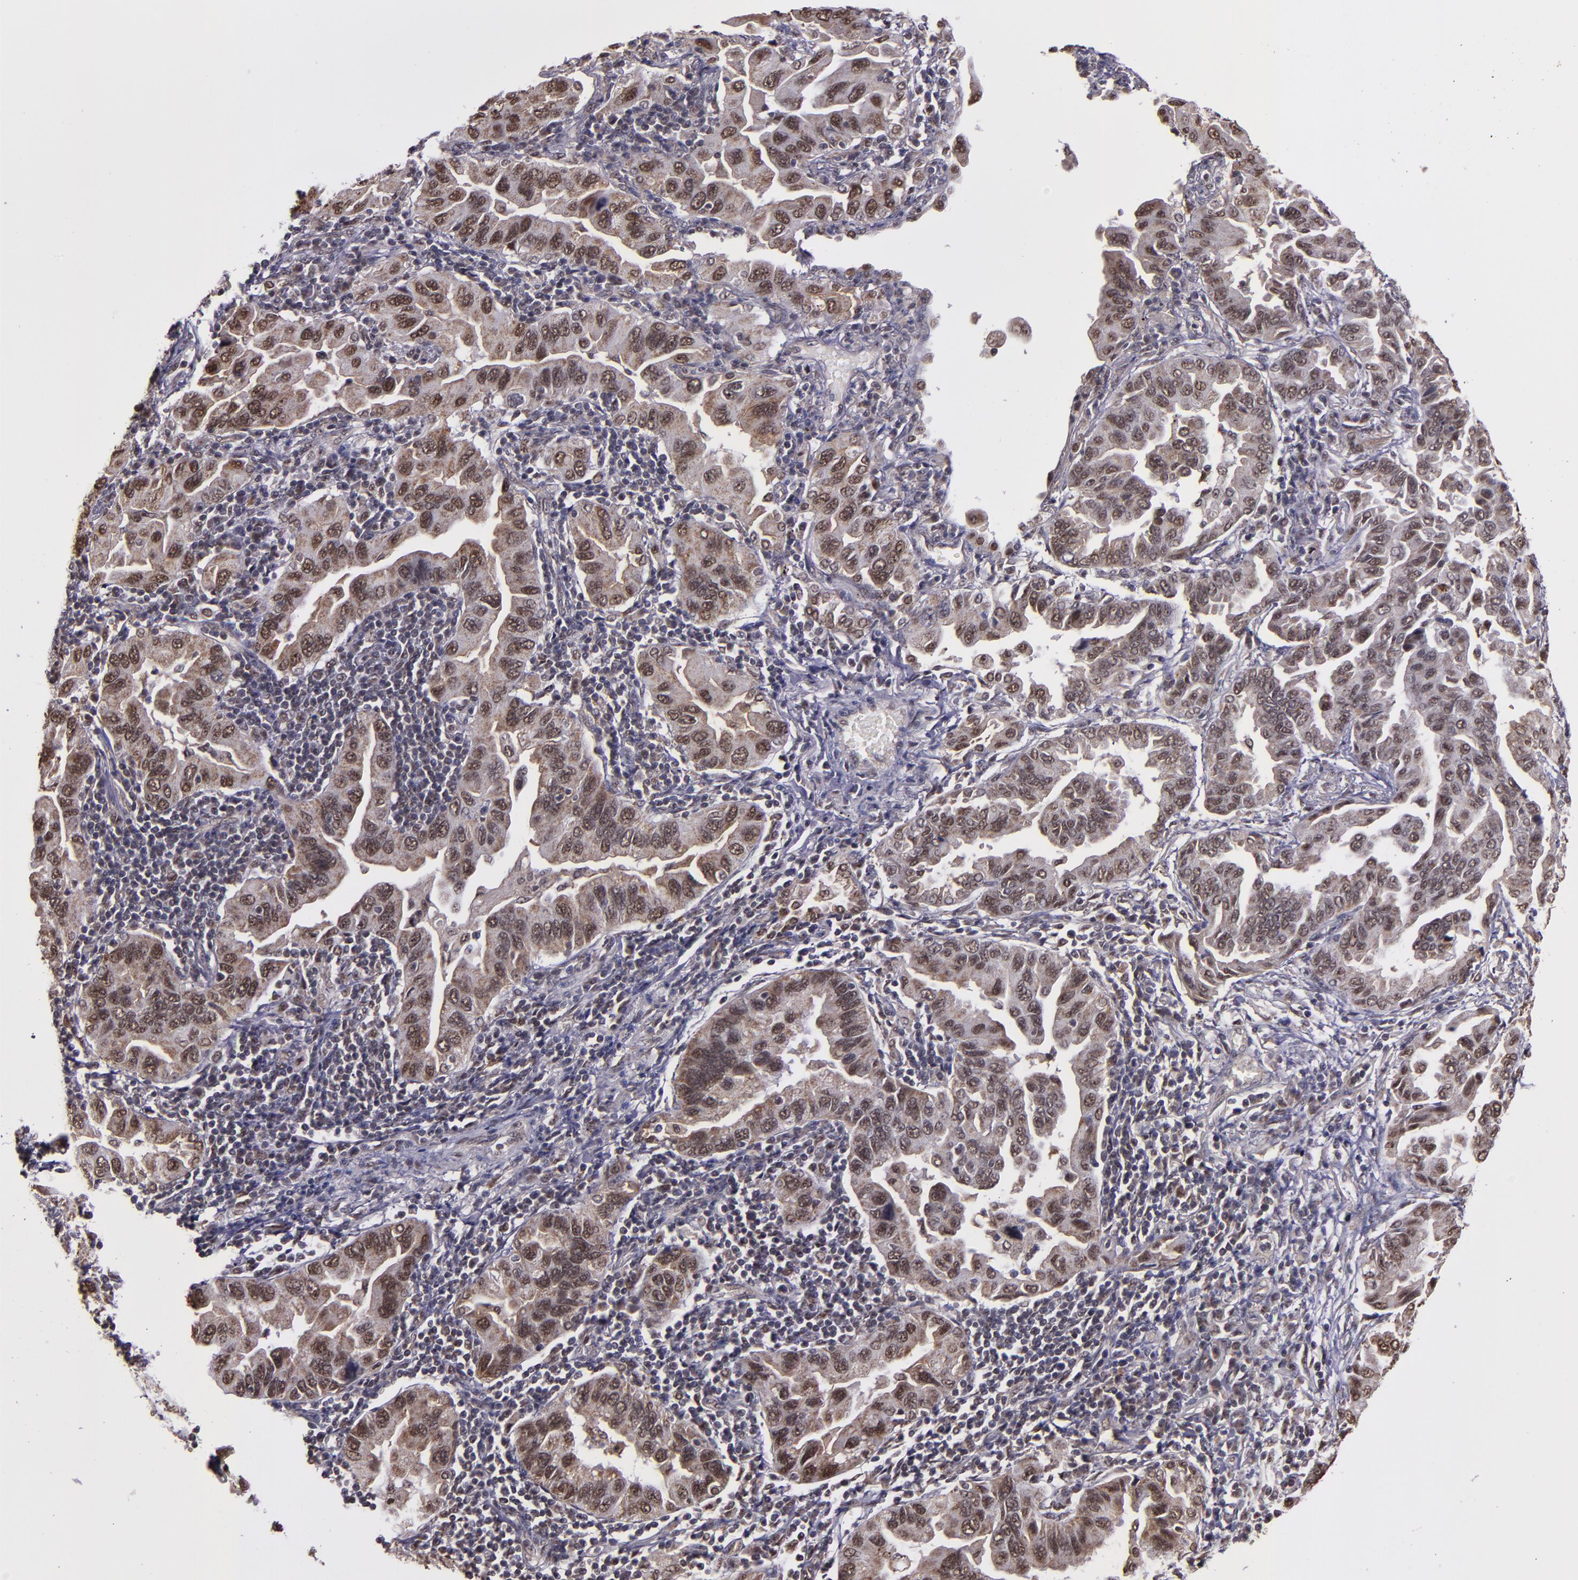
{"staining": {"intensity": "moderate", "quantity": "25%-75%", "location": "cytoplasmic/membranous,nuclear"}, "tissue": "lung cancer", "cell_type": "Tumor cells", "image_type": "cancer", "snomed": [{"axis": "morphology", "description": "Adenocarcinoma, NOS"}, {"axis": "topography", "description": "Lung"}], "caption": "A photomicrograph showing moderate cytoplasmic/membranous and nuclear staining in about 25%-75% of tumor cells in lung adenocarcinoma, as visualized by brown immunohistochemical staining.", "gene": "CECR2", "patient": {"sex": "female", "age": 65}}